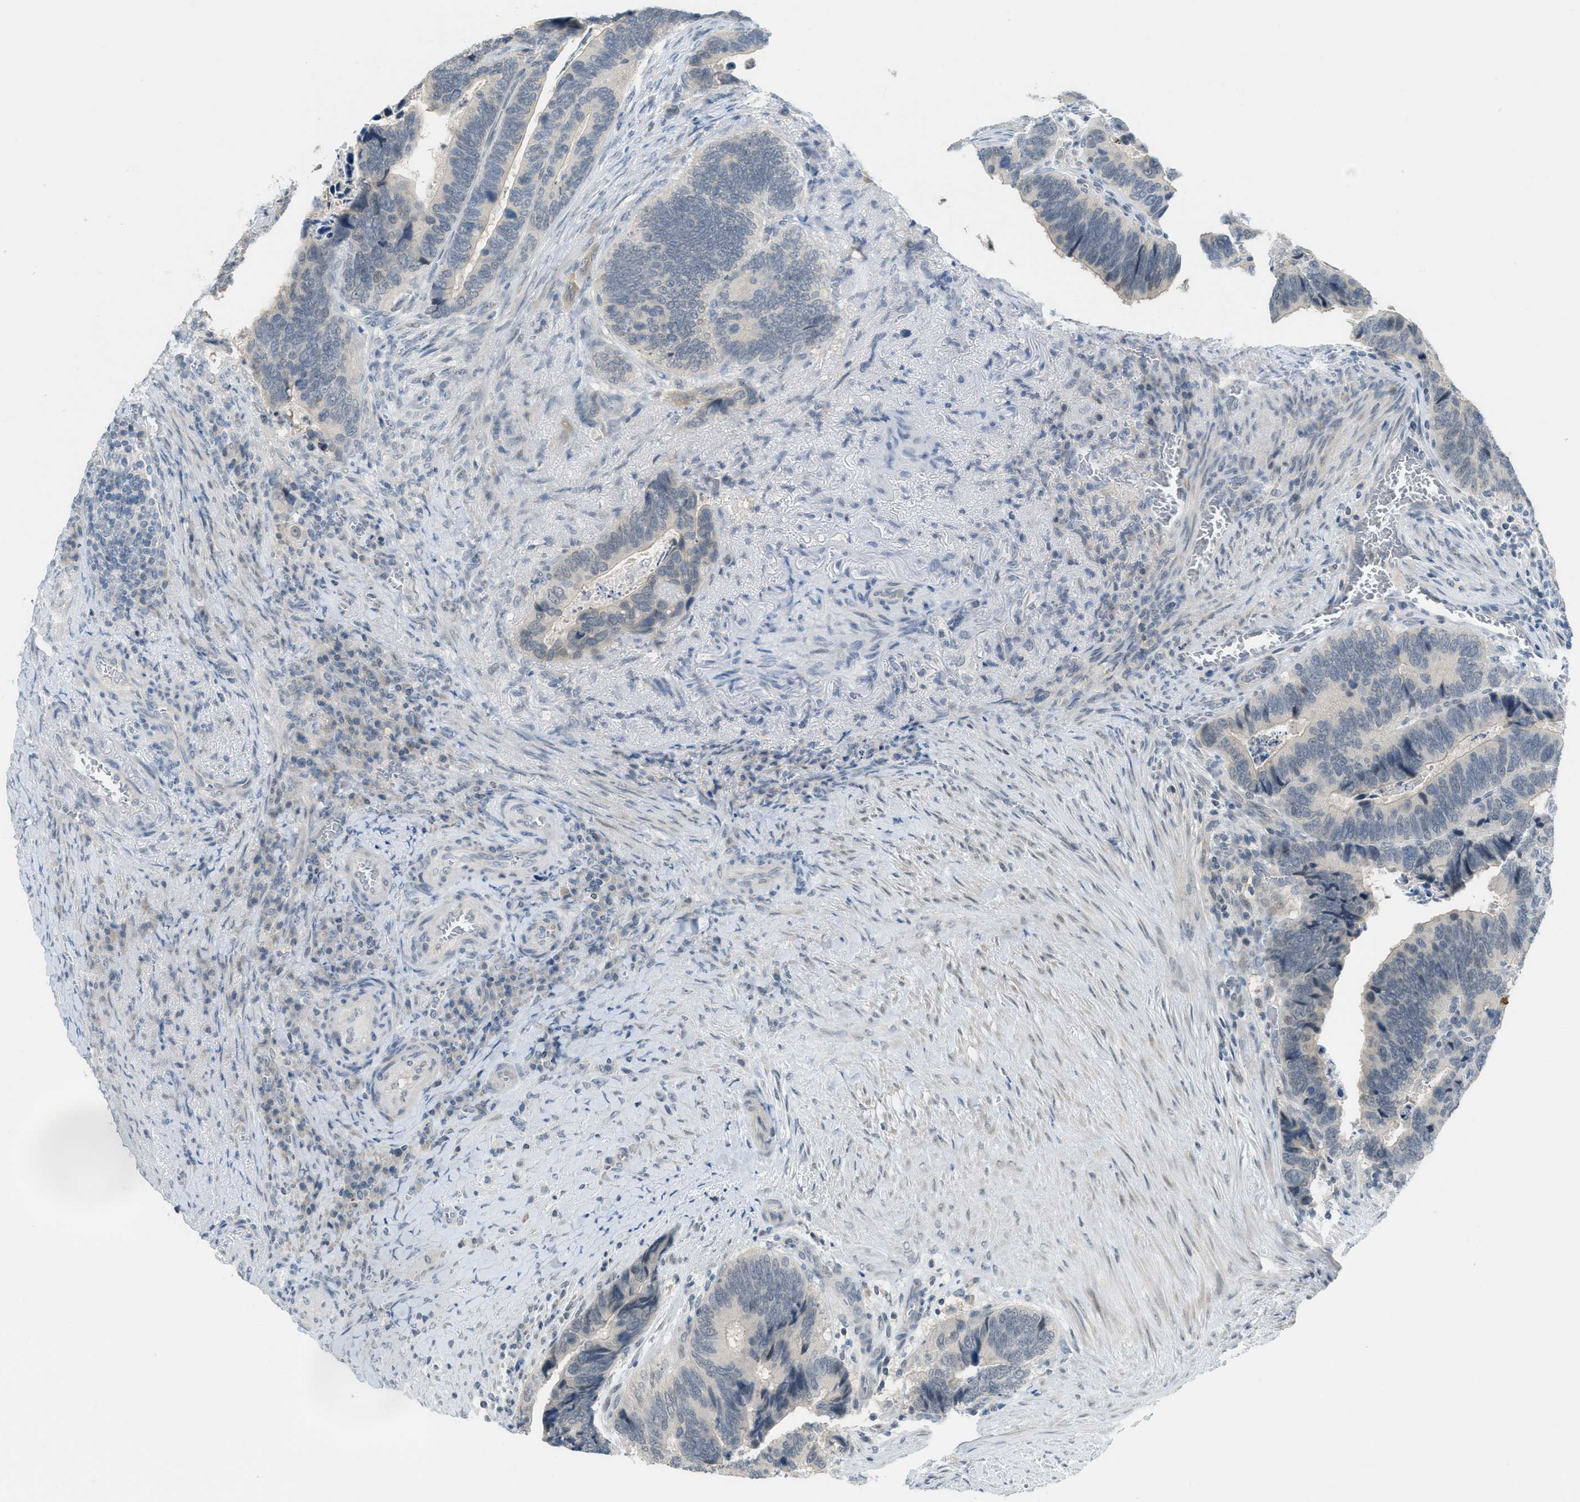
{"staining": {"intensity": "weak", "quantity": "<25%", "location": "cytoplasmic/membranous"}, "tissue": "colorectal cancer", "cell_type": "Tumor cells", "image_type": "cancer", "snomed": [{"axis": "morphology", "description": "Adenocarcinoma, NOS"}, {"axis": "topography", "description": "Colon"}], "caption": "Colorectal cancer (adenocarcinoma) stained for a protein using immunohistochemistry (IHC) demonstrates no expression tumor cells.", "gene": "TXNDC2", "patient": {"sex": "male", "age": 72}}